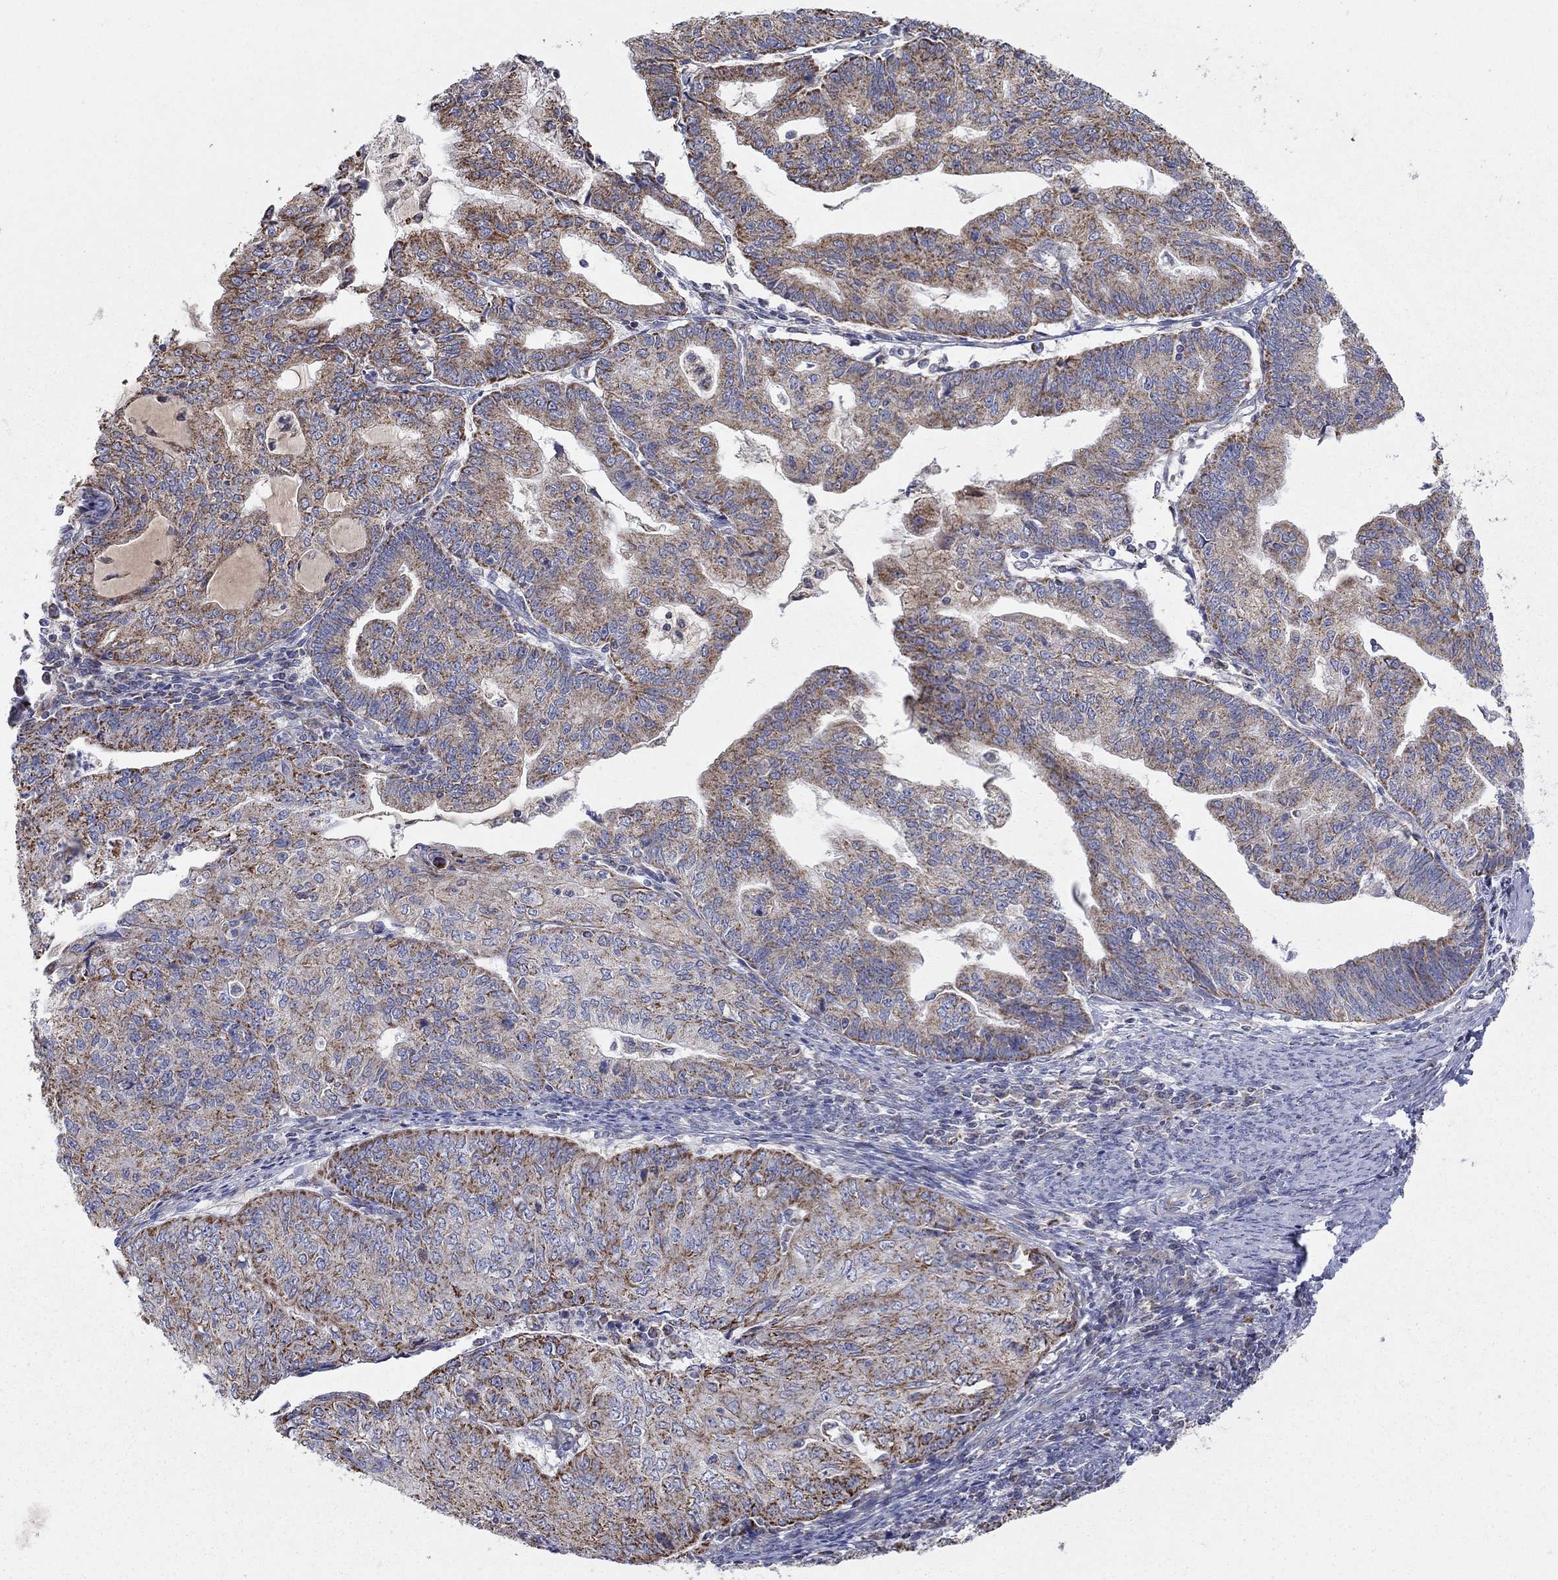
{"staining": {"intensity": "strong", "quantity": "25%-75%", "location": "cytoplasmic/membranous"}, "tissue": "endometrial cancer", "cell_type": "Tumor cells", "image_type": "cancer", "snomed": [{"axis": "morphology", "description": "Adenocarcinoma, NOS"}, {"axis": "topography", "description": "Endometrium"}], "caption": "Endometrial adenocarcinoma stained with a protein marker exhibits strong staining in tumor cells.", "gene": "HPS5", "patient": {"sex": "female", "age": 82}}